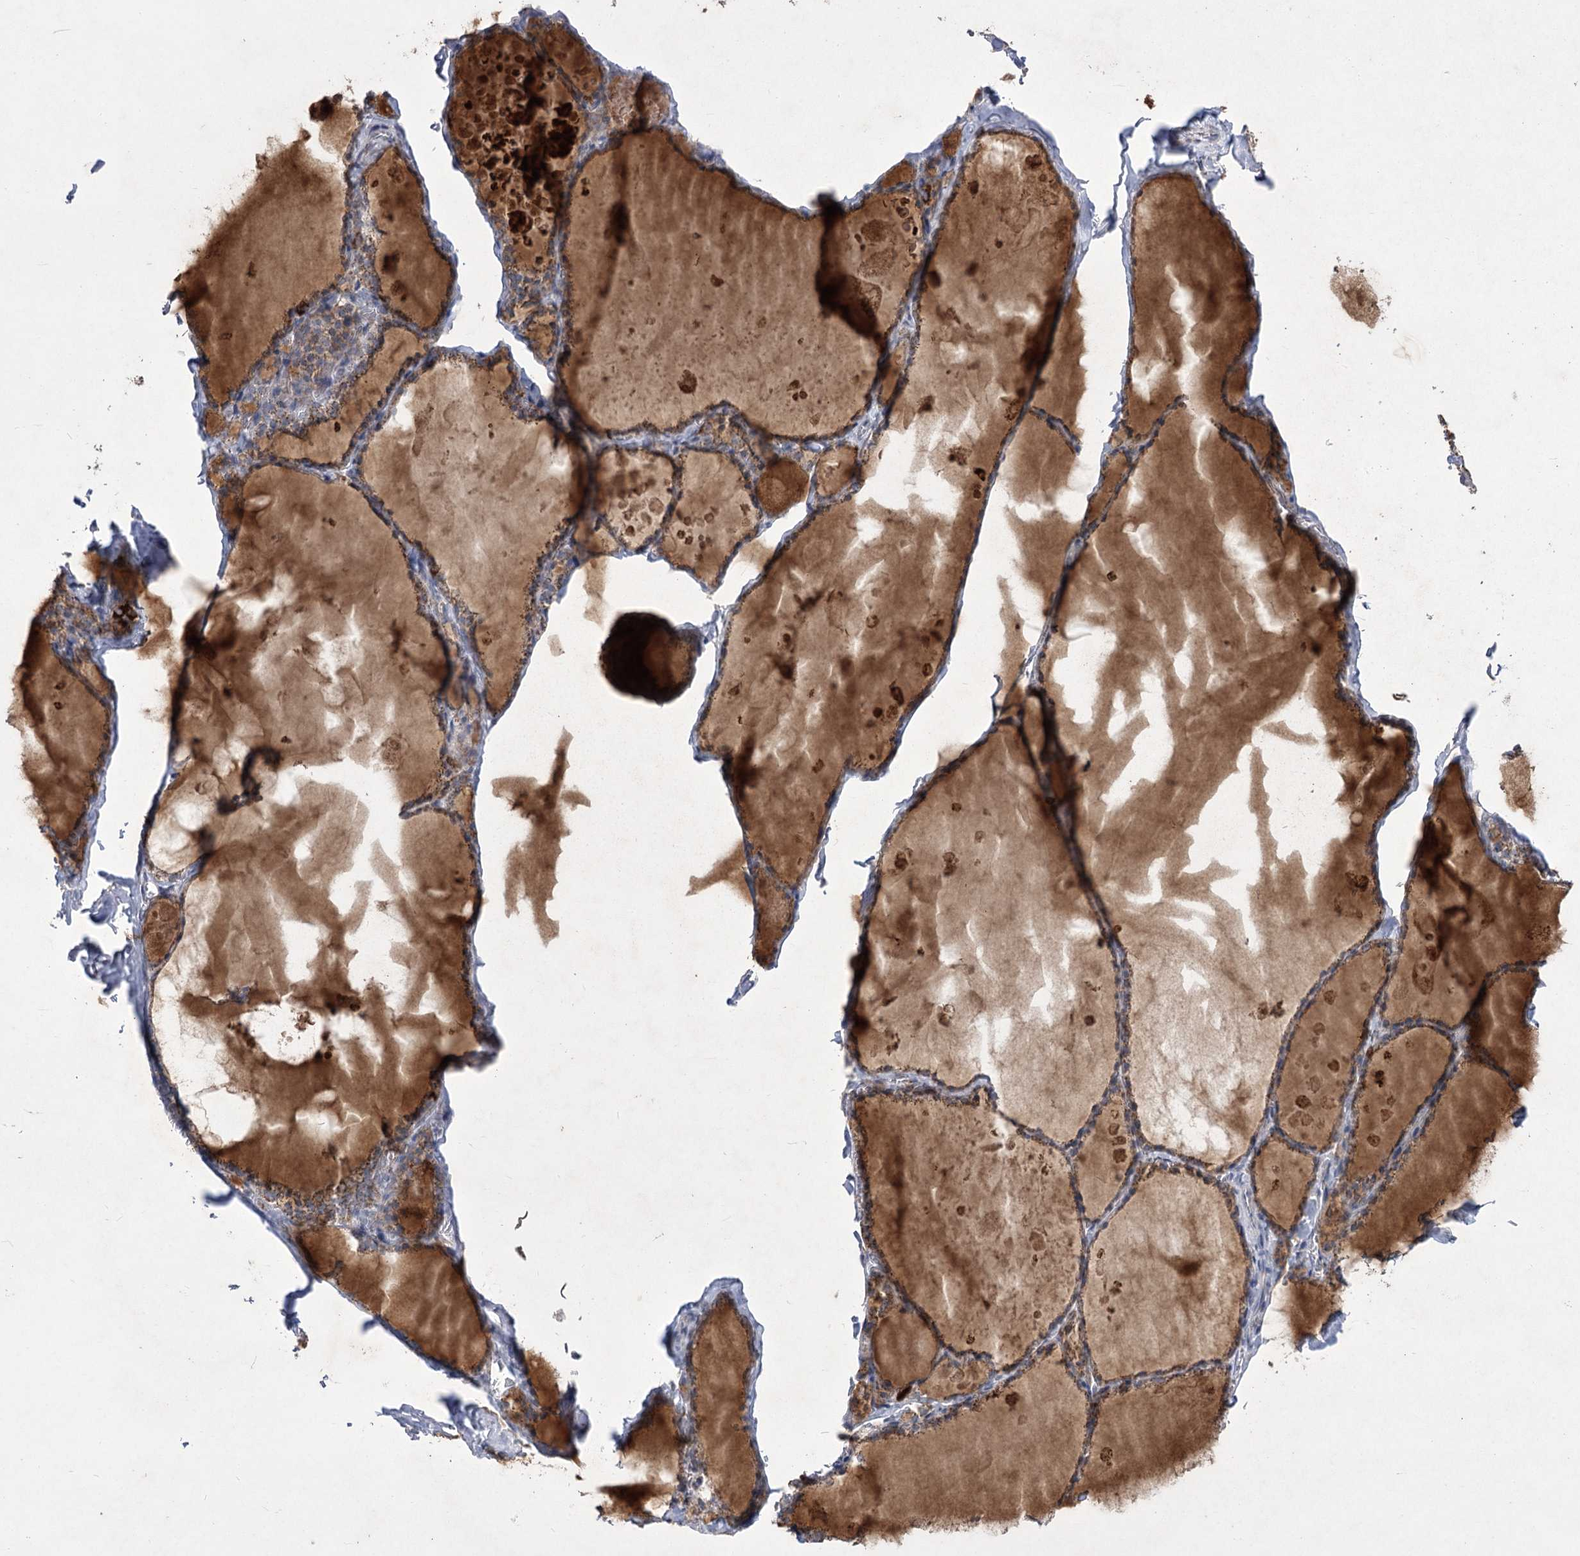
{"staining": {"intensity": "moderate", "quantity": ">75%", "location": "cytoplasmic/membranous"}, "tissue": "thyroid gland", "cell_type": "Glandular cells", "image_type": "normal", "snomed": [{"axis": "morphology", "description": "Normal tissue, NOS"}, {"axis": "topography", "description": "Thyroid gland"}], "caption": "Thyroid gland stained with a brown dye shows moderate cytoplasmic/membranous positive staining in about >75% of glandular cells.", "gene": "PDHB", "patient": {"sex": "male", "age": 56}}